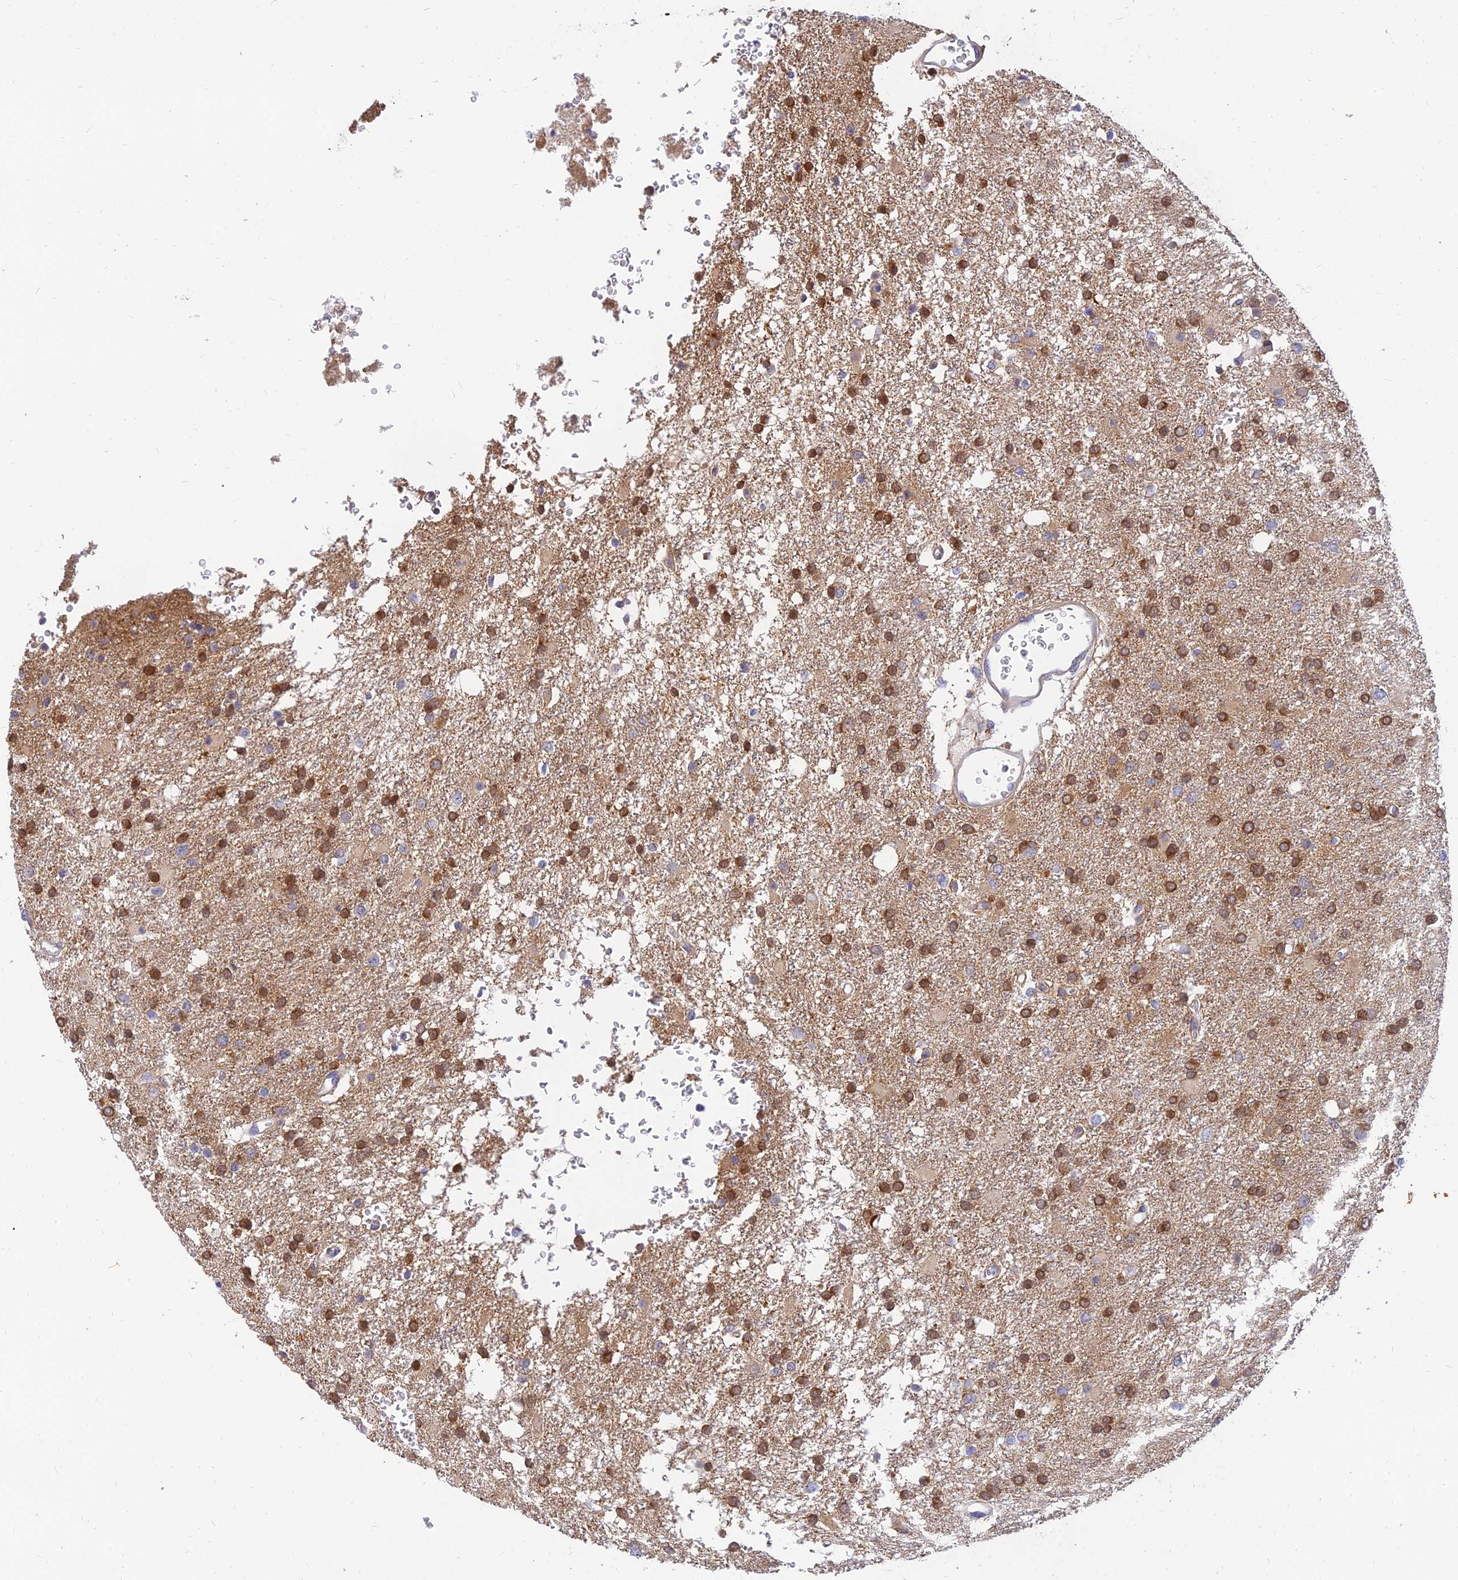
{"staining": {"intensity": "strong", "quantity": ">75%", "location": "cytoplasmic/membranous"}, "tissue": "glioma", "cell_type": "Tumor cells", "image_type": "cancer", "snomed": [{"axis": "morphology", "description": "Glioma, malignant, High grade"}, {"axis": "topography", "description": "Brain"}], "caption": "DAB immunohistochemical staining of human glioma shows strong cytoplasmic/membranous protein positivity in about >75% of tumor cells. (DAB IHC, brown staining for protein, blue staining for nuclei).", "gene": "ANKS4B", "patient": {"sex": "female", "age": 74}}